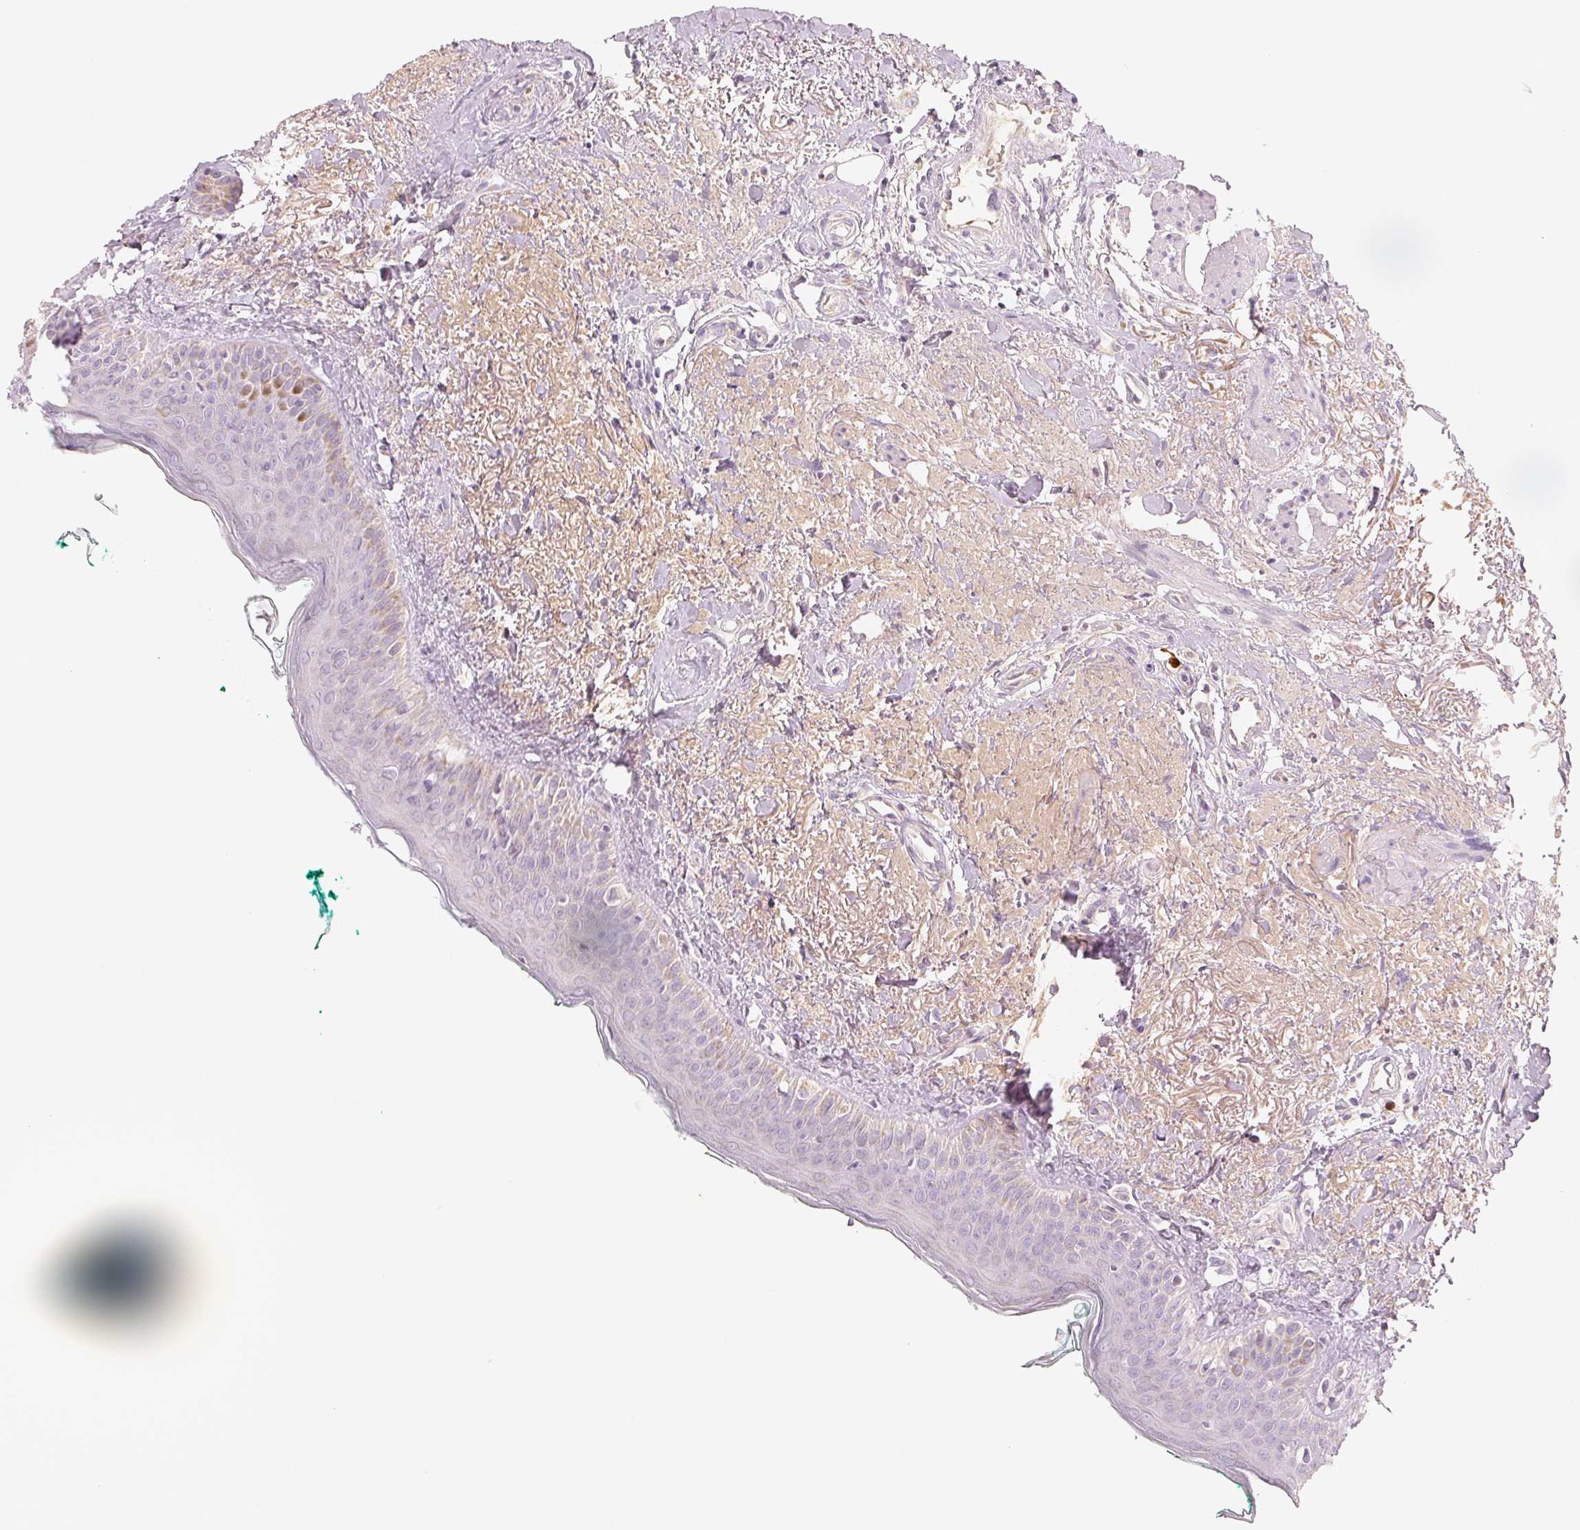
{"staining": {"intensity": "negative", "quantity": "none", "location": "none"}, "tissue": "oral mucosa", "cell_type": "Squamous epithelial cells", "image_type": "normal", "snomed": [{"axis": "morphology", "description": "Normal tissue, NOS"}, {"axis": "topography", "description": "Oral tissue"}], "caption": "Immunohistochemistry (IHC) image of benign oral mucosa: oral mucosa stained with DAB exhibits no significant protein staining in squamous epithelial cells. Nuclei are stained in blue.", "gene": "RMDN2", "patient": {"sex": "female", "age": 70}}